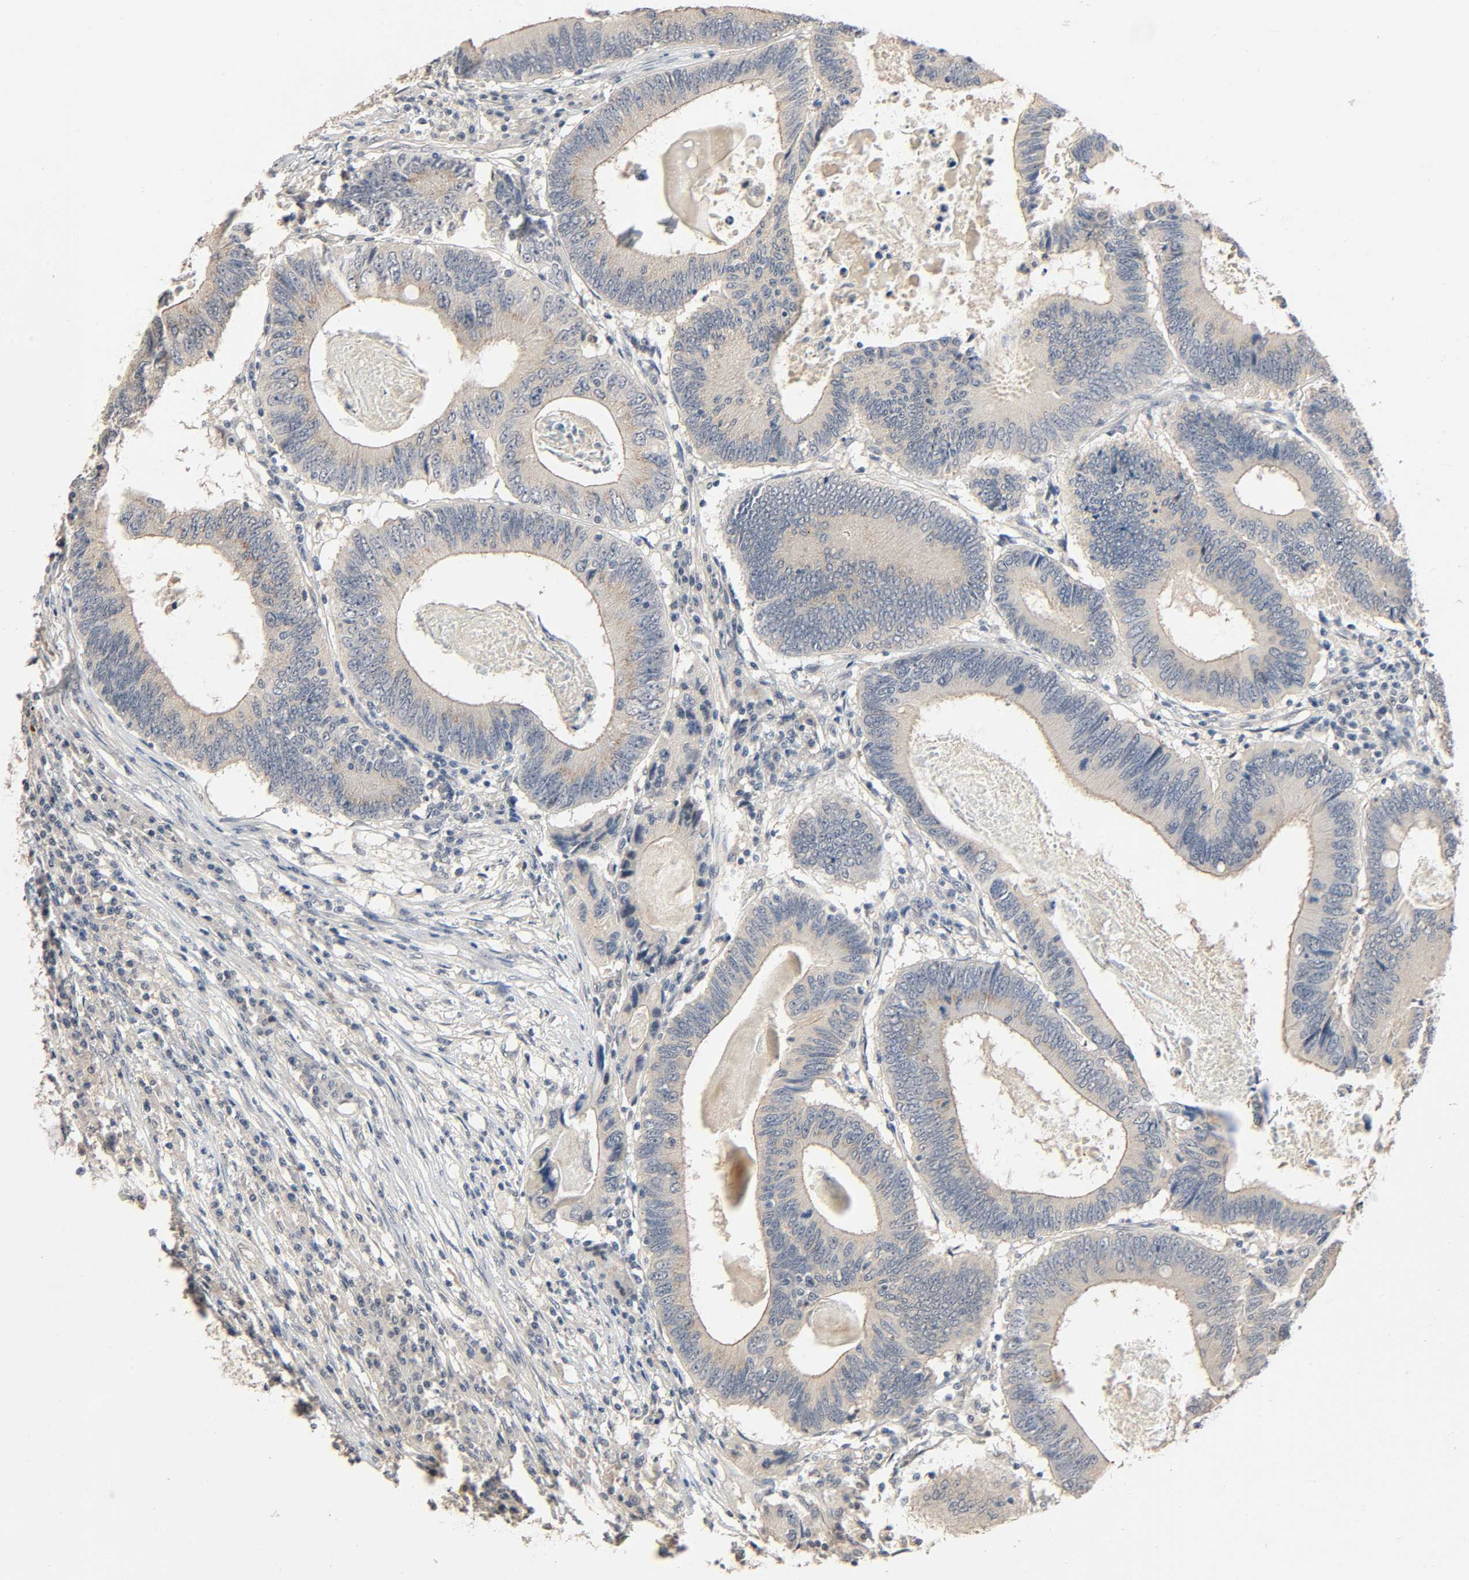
{"staining": {"intensity": "weak", "quantity": "<25%", "location": "cytoplasmic/membranous"}, "tissue": "colorectal cancer", "cell_type": "Tumor cells", "image_type": "cancer", "snomed": [{"axis": "morphology", "description": "Adenocarcinoma, NOS"}, {"axis": "topography", "description": "Colon"}], "caption": "Tumor cells are negative for brown protein staining in colorectal adenocarcinoma.", "gene": "MAGEA8", "patient": {"sex": "female", "age": 78}}